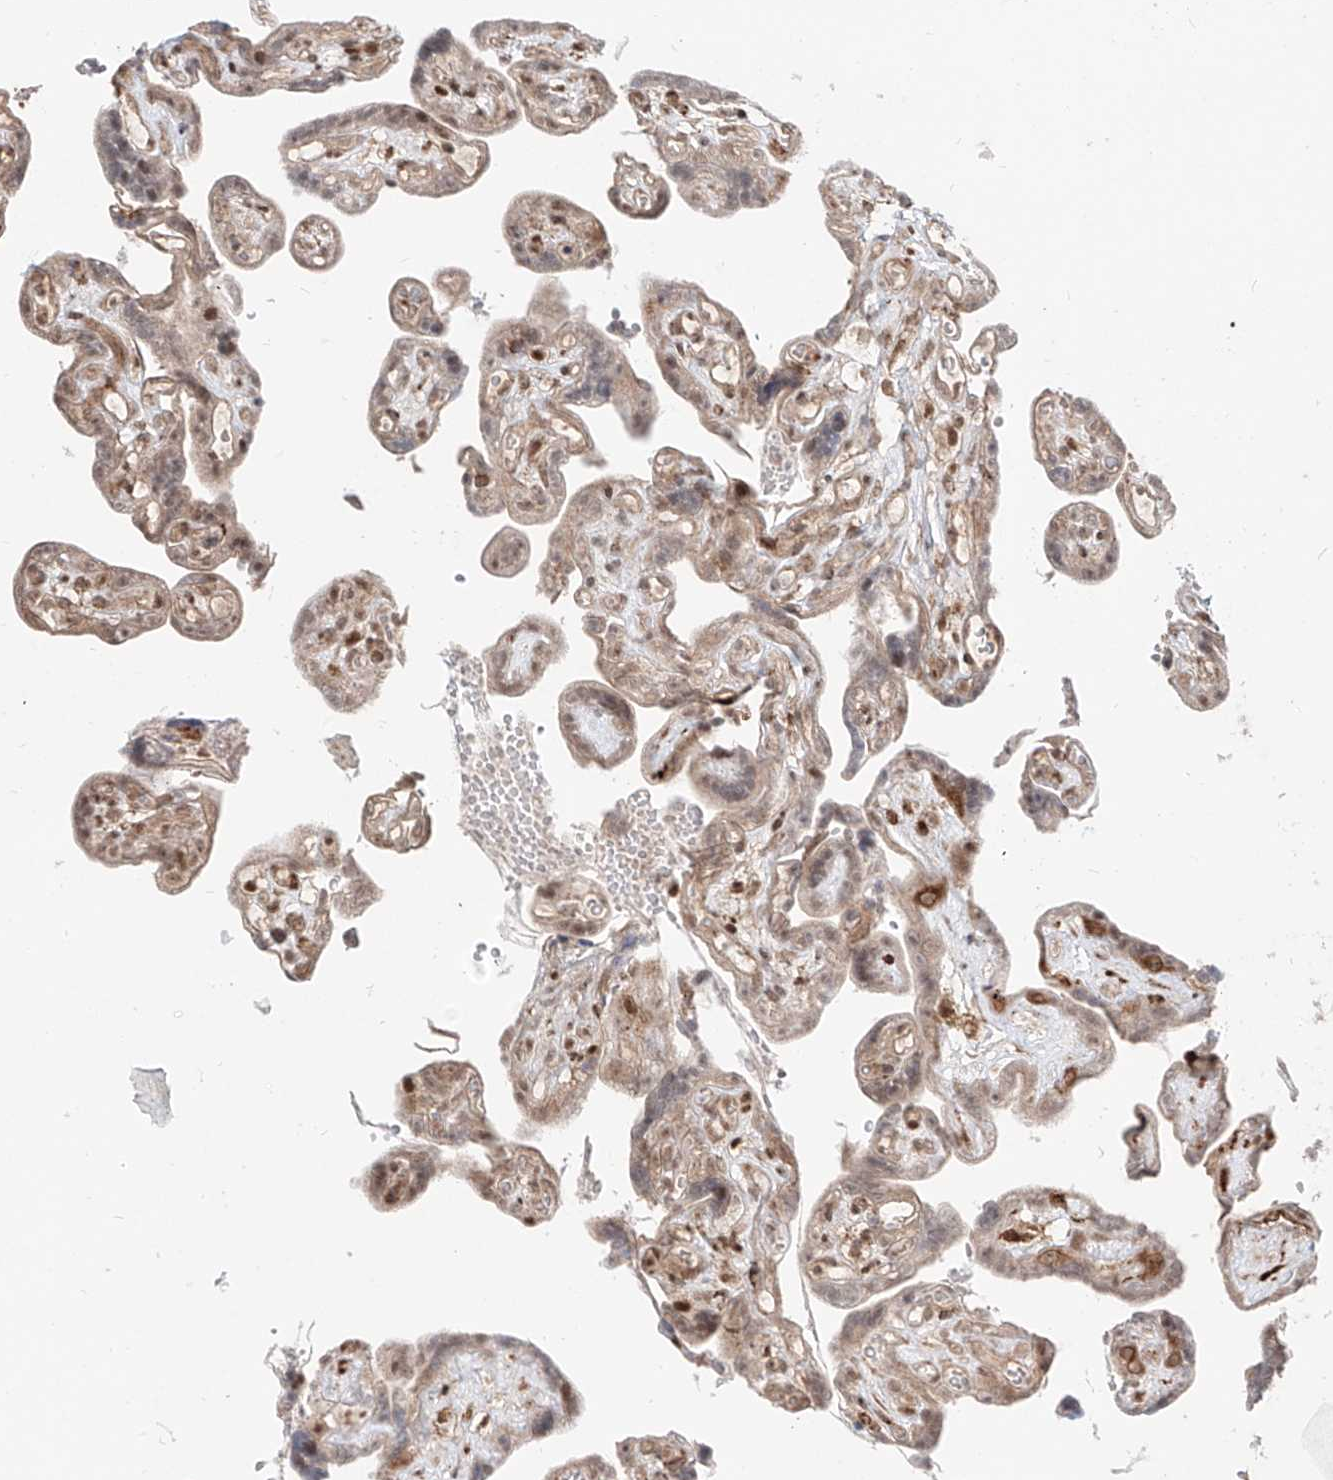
{"staining": {"intensity": "moderate", "quantity": ">75%", "location": "cytoplasmic/membranous,nuclear"}, "tissue": "placenta", "cell_type": "Decidual cells", "image_type": "normal", "snomed": [{"axis": "morphology", "description": "Normal tissue, NOS"}, {"axis": "topography", "description": "Placenta"}], "caption": "A medium amount of moderate cytoplasmic/membranous,nuclear positivity is appreciated in about >75% of decidual cells in unremarkable placenta.", "gene": "ZNF710", "patient": {"sex": "female", "age": 30}}